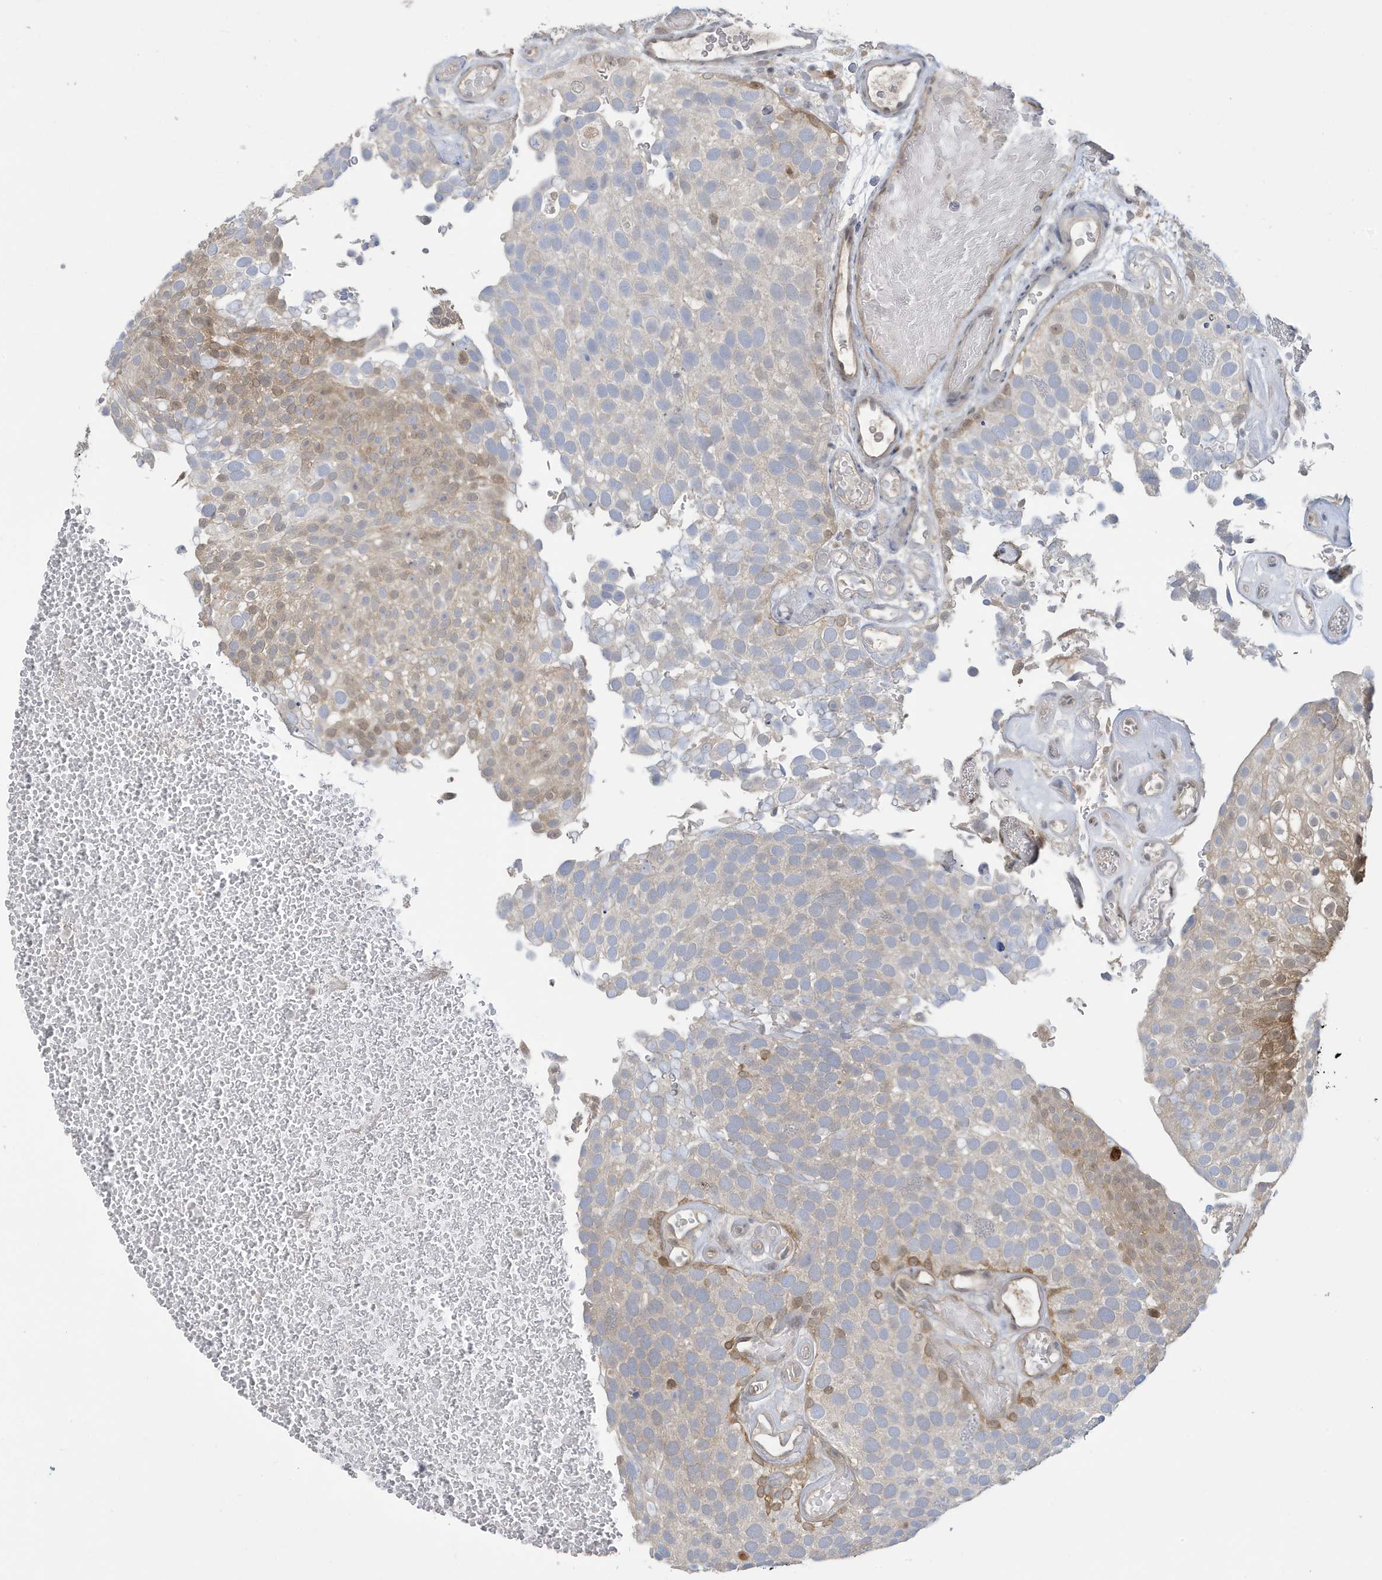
{"staining": {"intensity": "weak", "quantity": "<25%", "location": "cytoplasmic/membranous,nuclear"}, "tissue": "urothelial cancer", "cell_type": "Tumor cells", "image_type": "cancer", "snomed": [{"axis": "morphology", "description": "Urothelial carcinoma, Low grade"}, {"axis": "topography", "description": "Urinary bladder"}], "caption": "Tumor cells show no significant expression in low-grade urothelial carcinoma.", "gene": "NCOA7", "patient": {"sex": "male", "age": 78}}